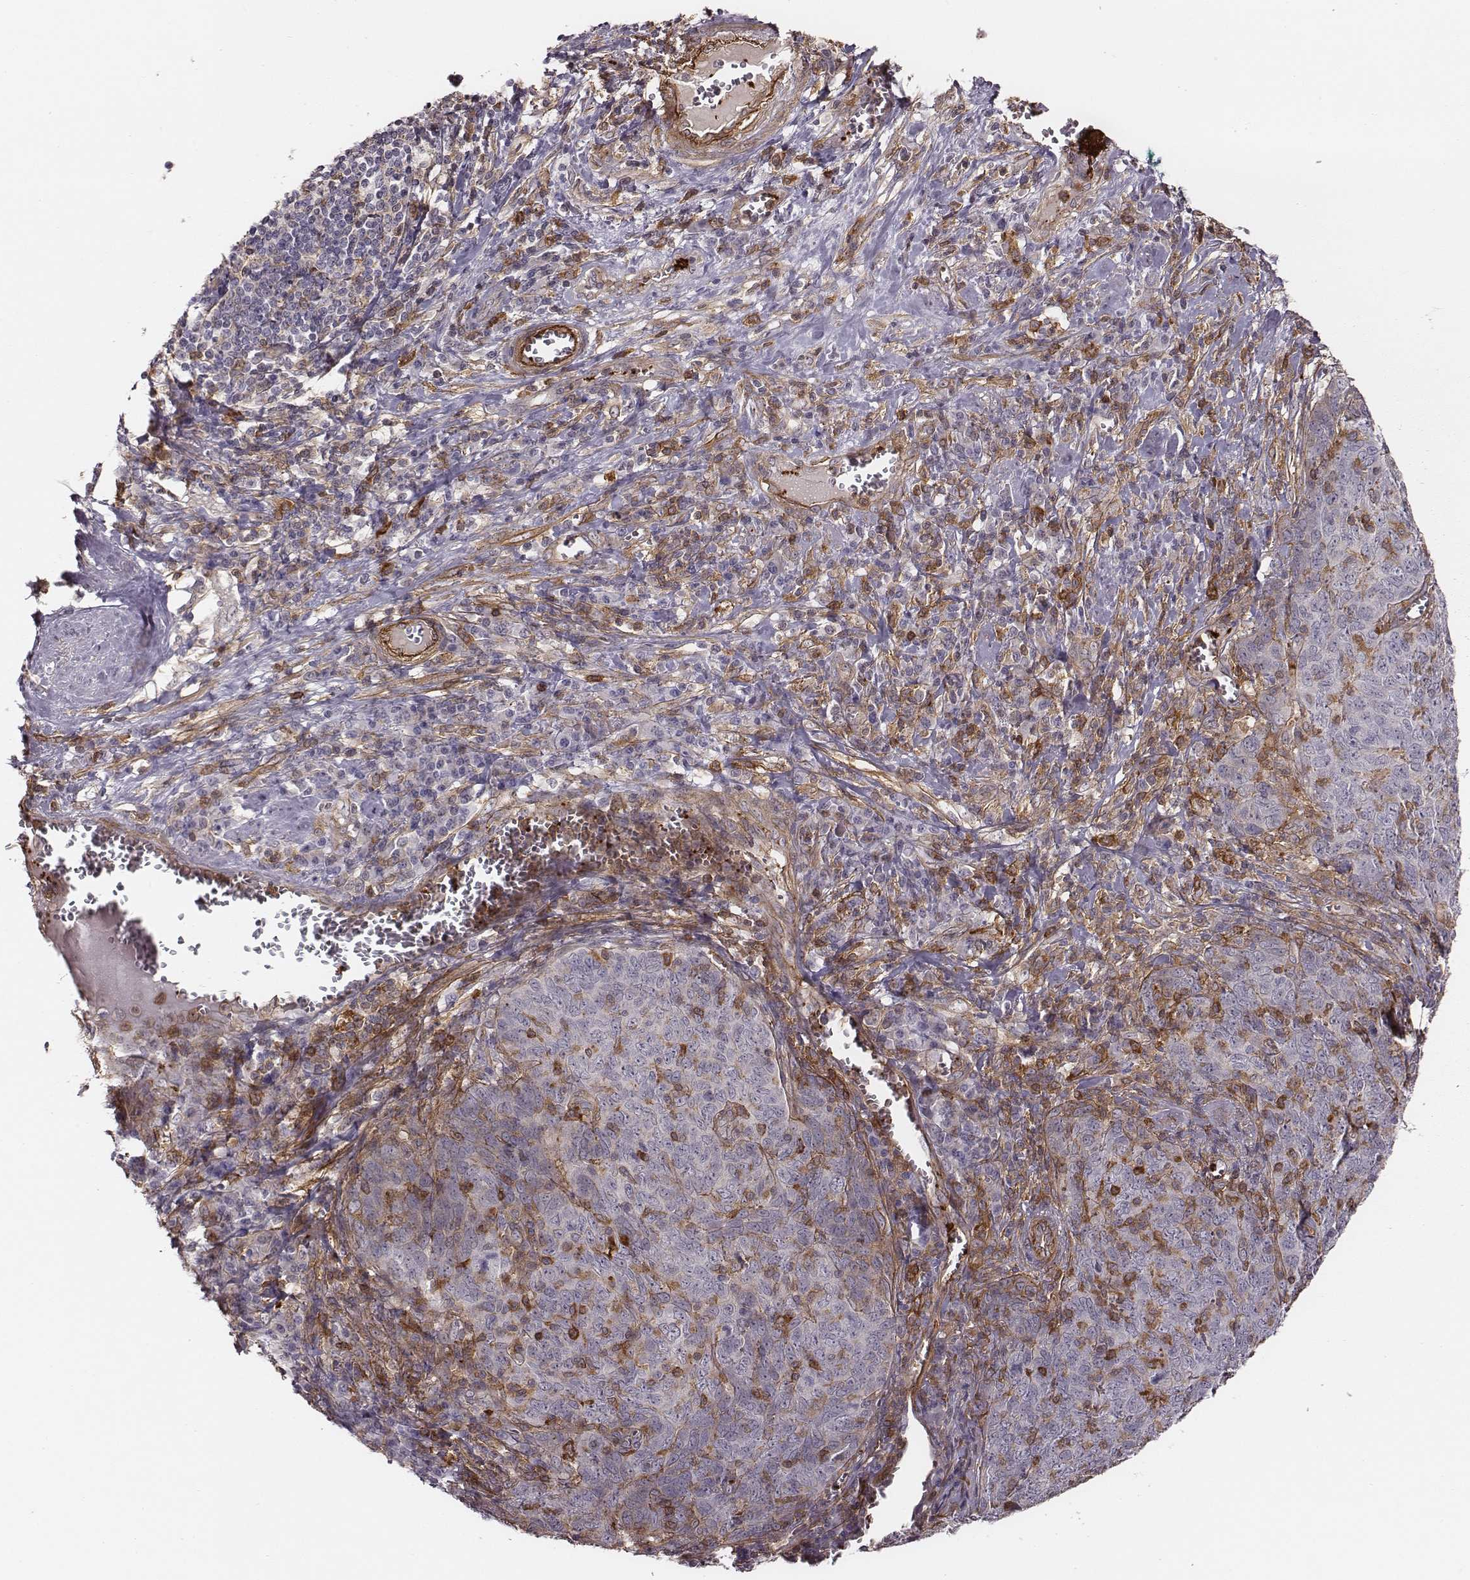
{"staining": {"intensity": "negative", "quantity": "none", "location": "none"}, "tissue": "skin cancer", "cell_type": "Tumor cells", "image_type": "cancer", "snomed": [{"axis": "morphology", "description": "Squamous cell carcinoma, NOS"}, {"axis": "topography", "description": "Skin"}, {"axis": "topography", "description": "Anal"}], "caption": "DAB (3,3'-diaminobenzidine) immunohistochemical staining of human skin cancer (squamous cell carcinoma) demonstrates no significant positivity in tumor cells.", "gene": "ZYX", "patient": {"sex": "female", "age": 51}}